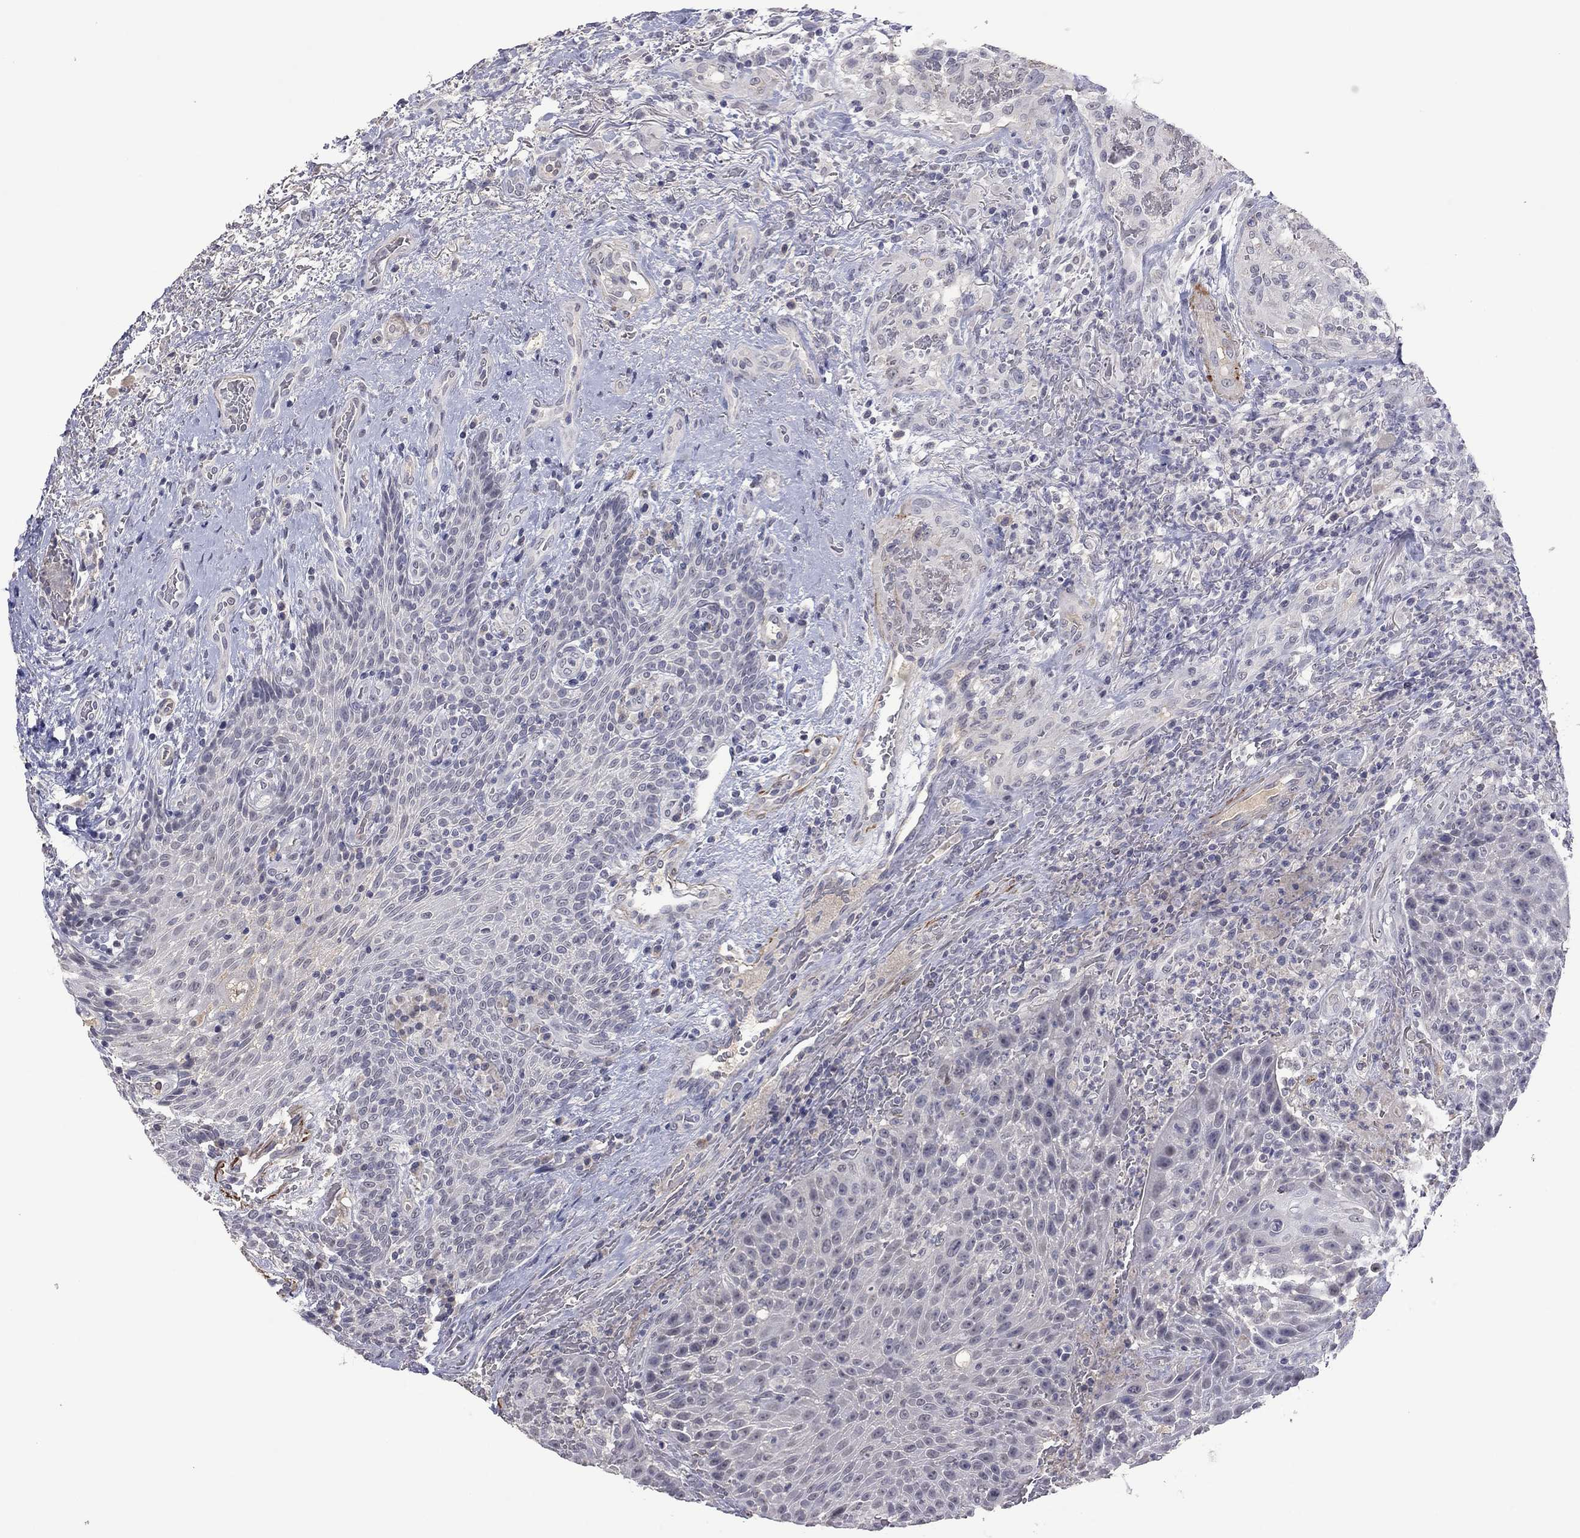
{"staining": {"intensity": "negative", "quantity": "none", "location": "none"}, "tissue": "head and neck cancer", "cell_type": "Tumor cells", "image_type": "cancer", "snomed": [{"axis": "morphology", "description": "Squamous cell carcinoma, NOS"}, {"axis": "topography", "description": "Head-Neck"}], "caption": "Tumor cells show no significant protein positivity in head and neck cancer.", "gene": "IP6K3", "patient": {"sex": "male", "age": 69}}